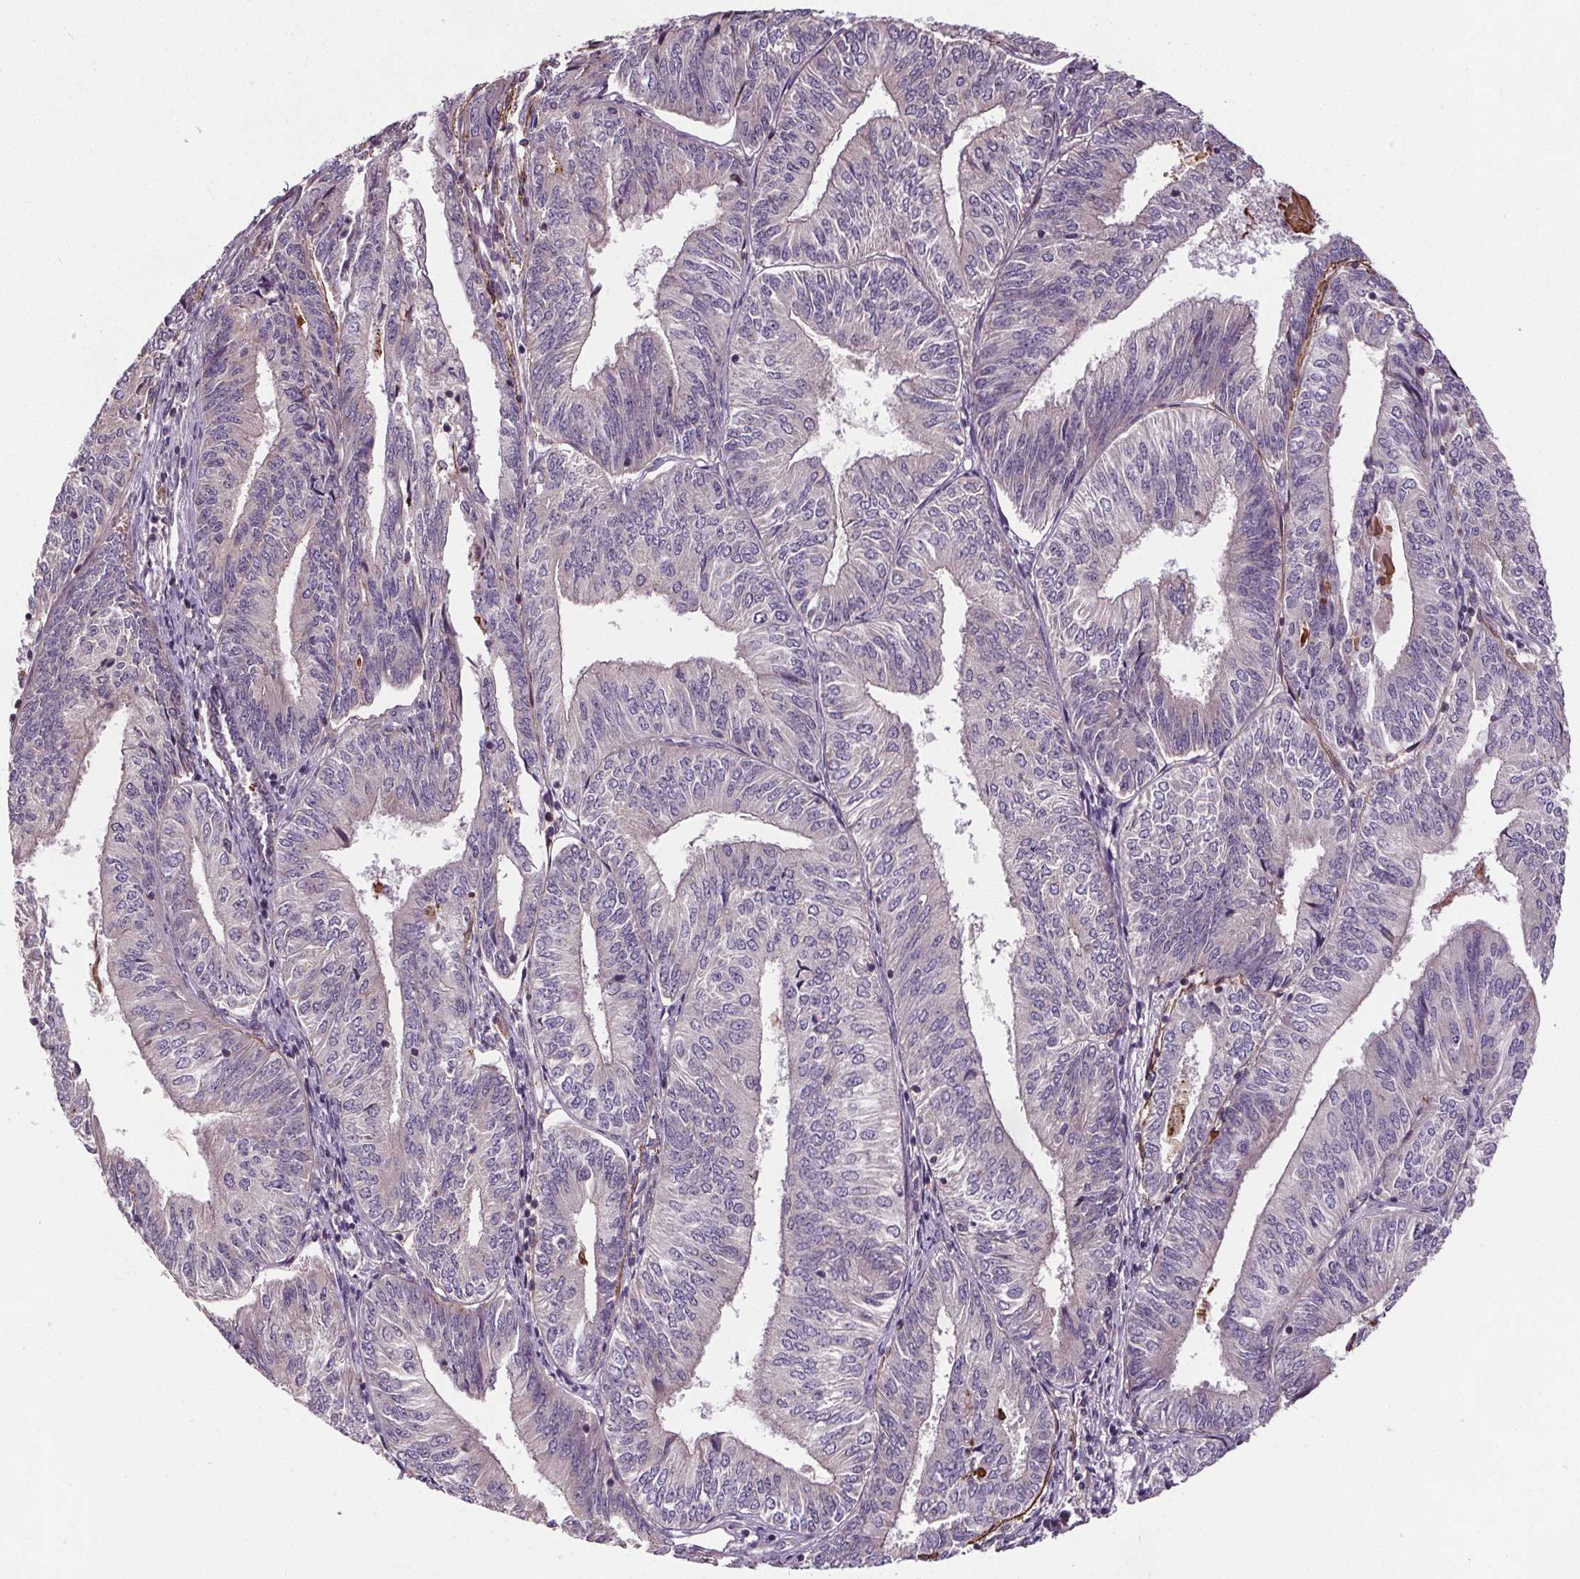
{"staining": {"intensity": "negative", "quantity": "none", "location": "none"}, "tissue": "endometrial cancer", "cell_type": "Tumor cells", "image_type": "cancer", "snomed": [{"axis": "morphology", "description": "Adenocarcinoma, NOS"}, {"axis": "topography", "description": "Endometrium"}], "caption": "Micrograph shows no significant protein expression in tumor cells of endometrial adenocarcinoma. (Stains: DAB (3,3'-diaminobenzidine) IHC with hematoxylin counter stain, Microscopy: brightfield microscopy at high magnification).", "gene": "KIAA0232", "patient": {"sex": "female", "age": 58}}